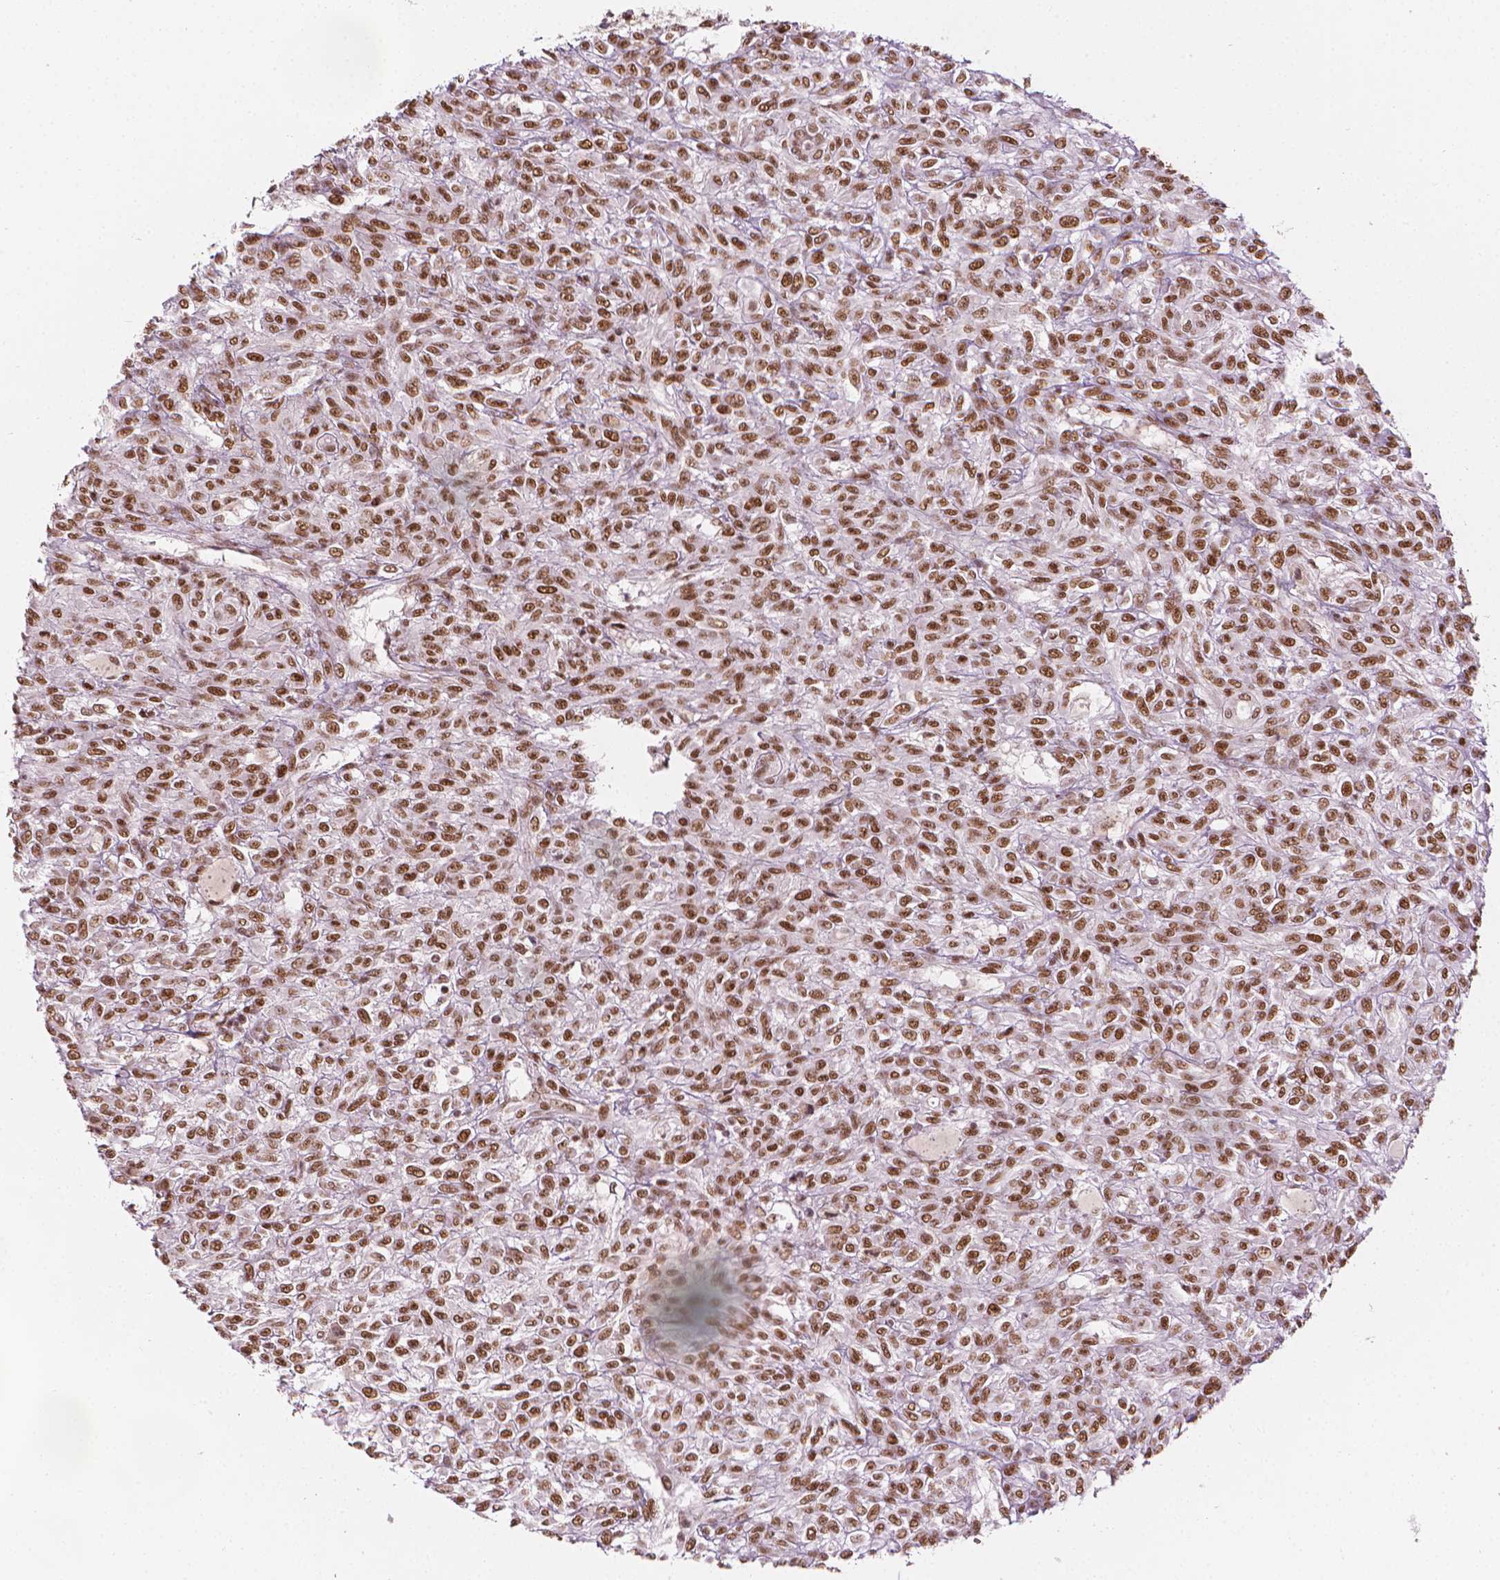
{"staining": {"intensity": "moderate", "quantity": ">75%", "location": "nuclear"}, "tissue": "renal cancer", "cell_type": "Tumor cells", "image_type": "cancer", "snomed": [{"axis": "morphology", "description": "Adenocarcinoma, NOS"}, {"axis": "topography", "description": "Kidney"}], "caption": "Tumor cells reveal medium levels of moderate nuclear expression in about >75% of cells in human adenocarcinoma (renal).", "gene": "ELF2", "patient": {"sex": "male", "age": 58}}